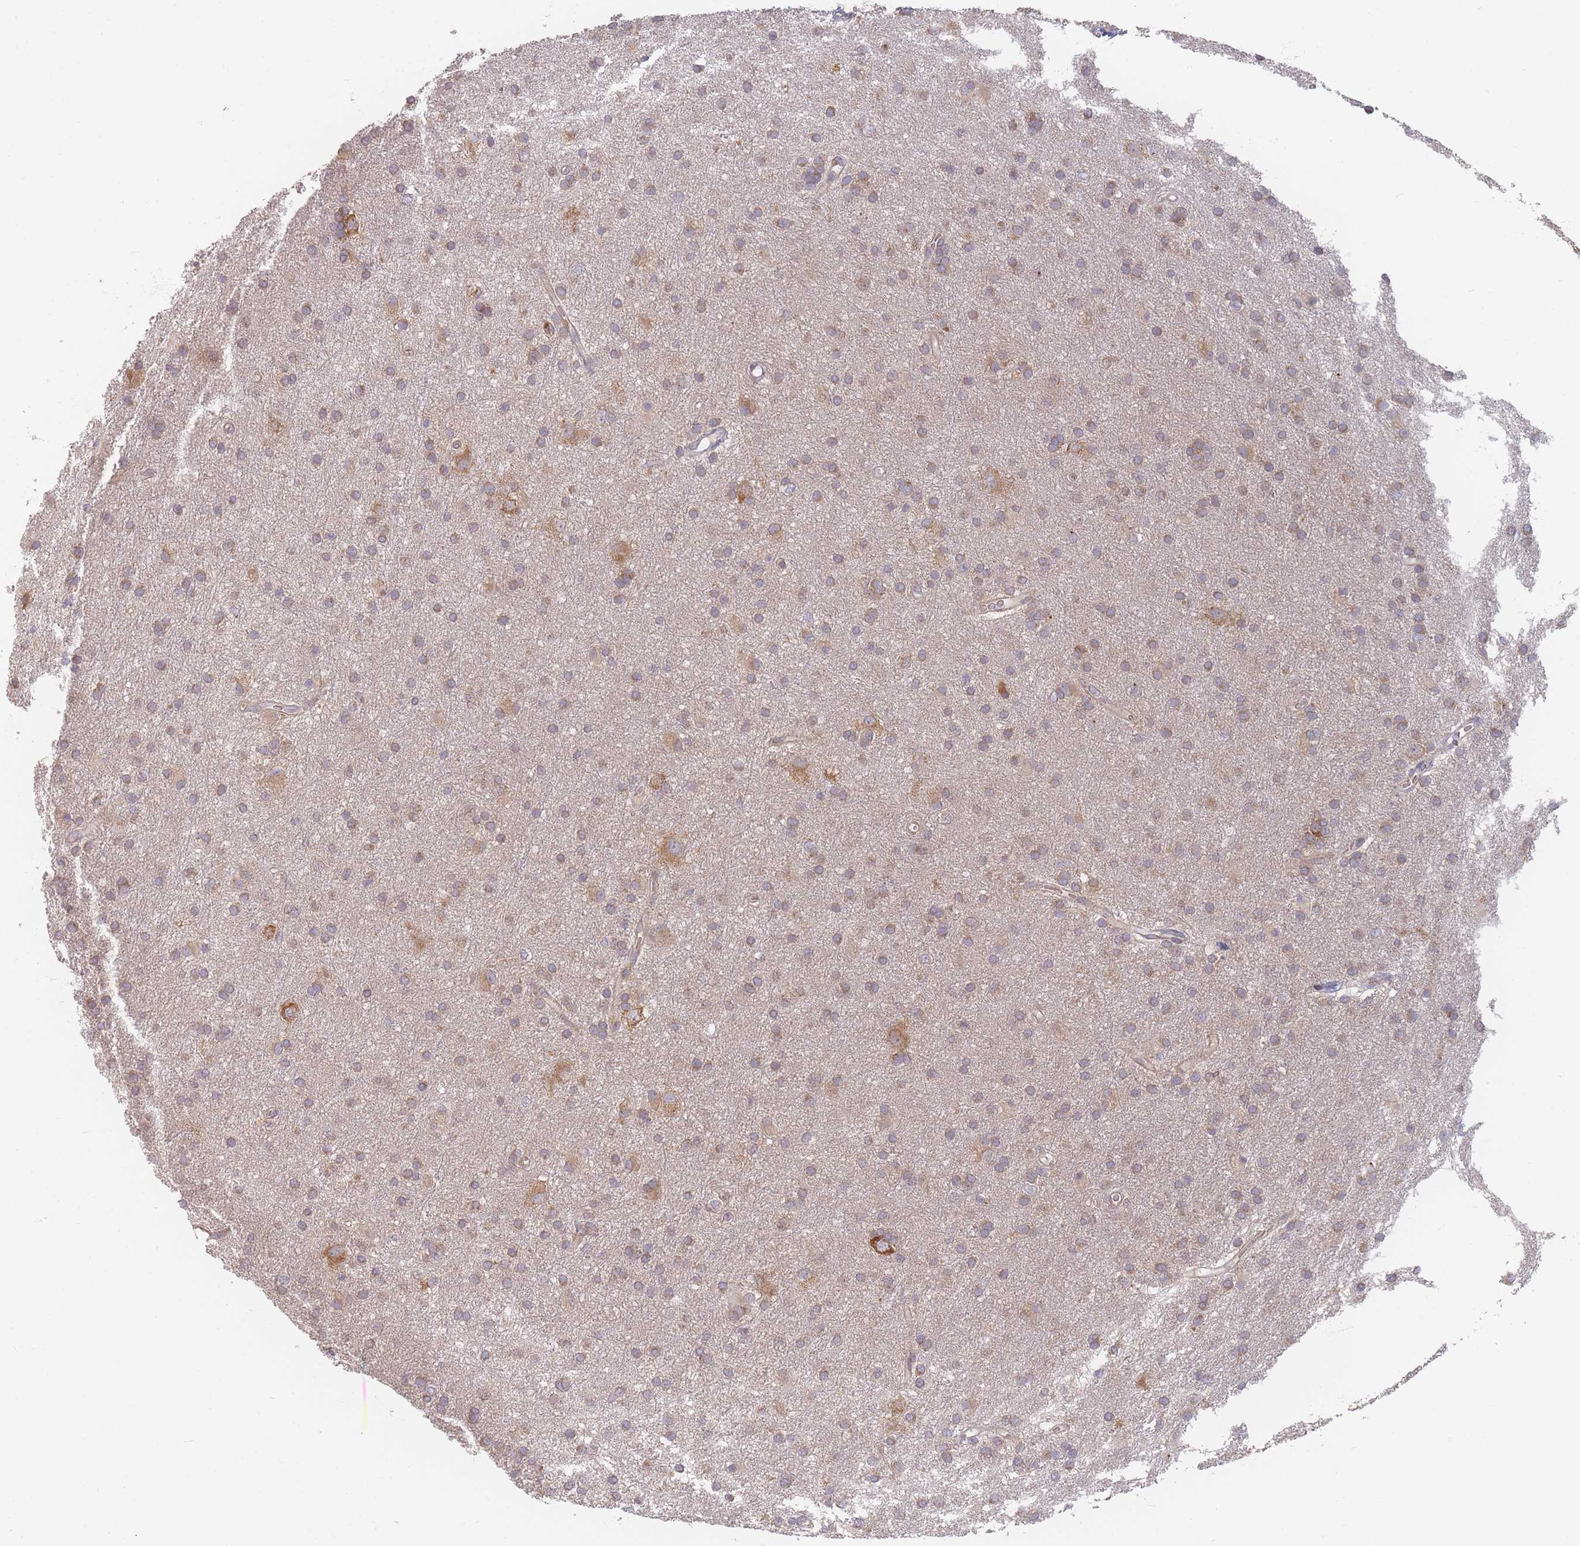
{"staining": {"intensity": "moderate", "quantity": "<25%", "location": "cytoplasmic/membranous"}, "tissue": "glioma", "cell_type": "Tumor cells", "image_type": "cancer", "snomed": [{"axis": "morphology", "description": "Glioma, malignant, High grade"}, {"axis": "topography", "description": "Brain"}], "caption": "High-magnification brightfield microscopy of malignant high-grade glioma stained with DAB (3,3'-diaminobenzidine) (brown) and counterstained with hematoxylin (blue). tumor cells exhibit moderate cytoplasmic/membranous positivity is appreciated in approximately<25% of cells.", "gene": "SLC35F3", "patient": {"sex": "female", "age": 50}}